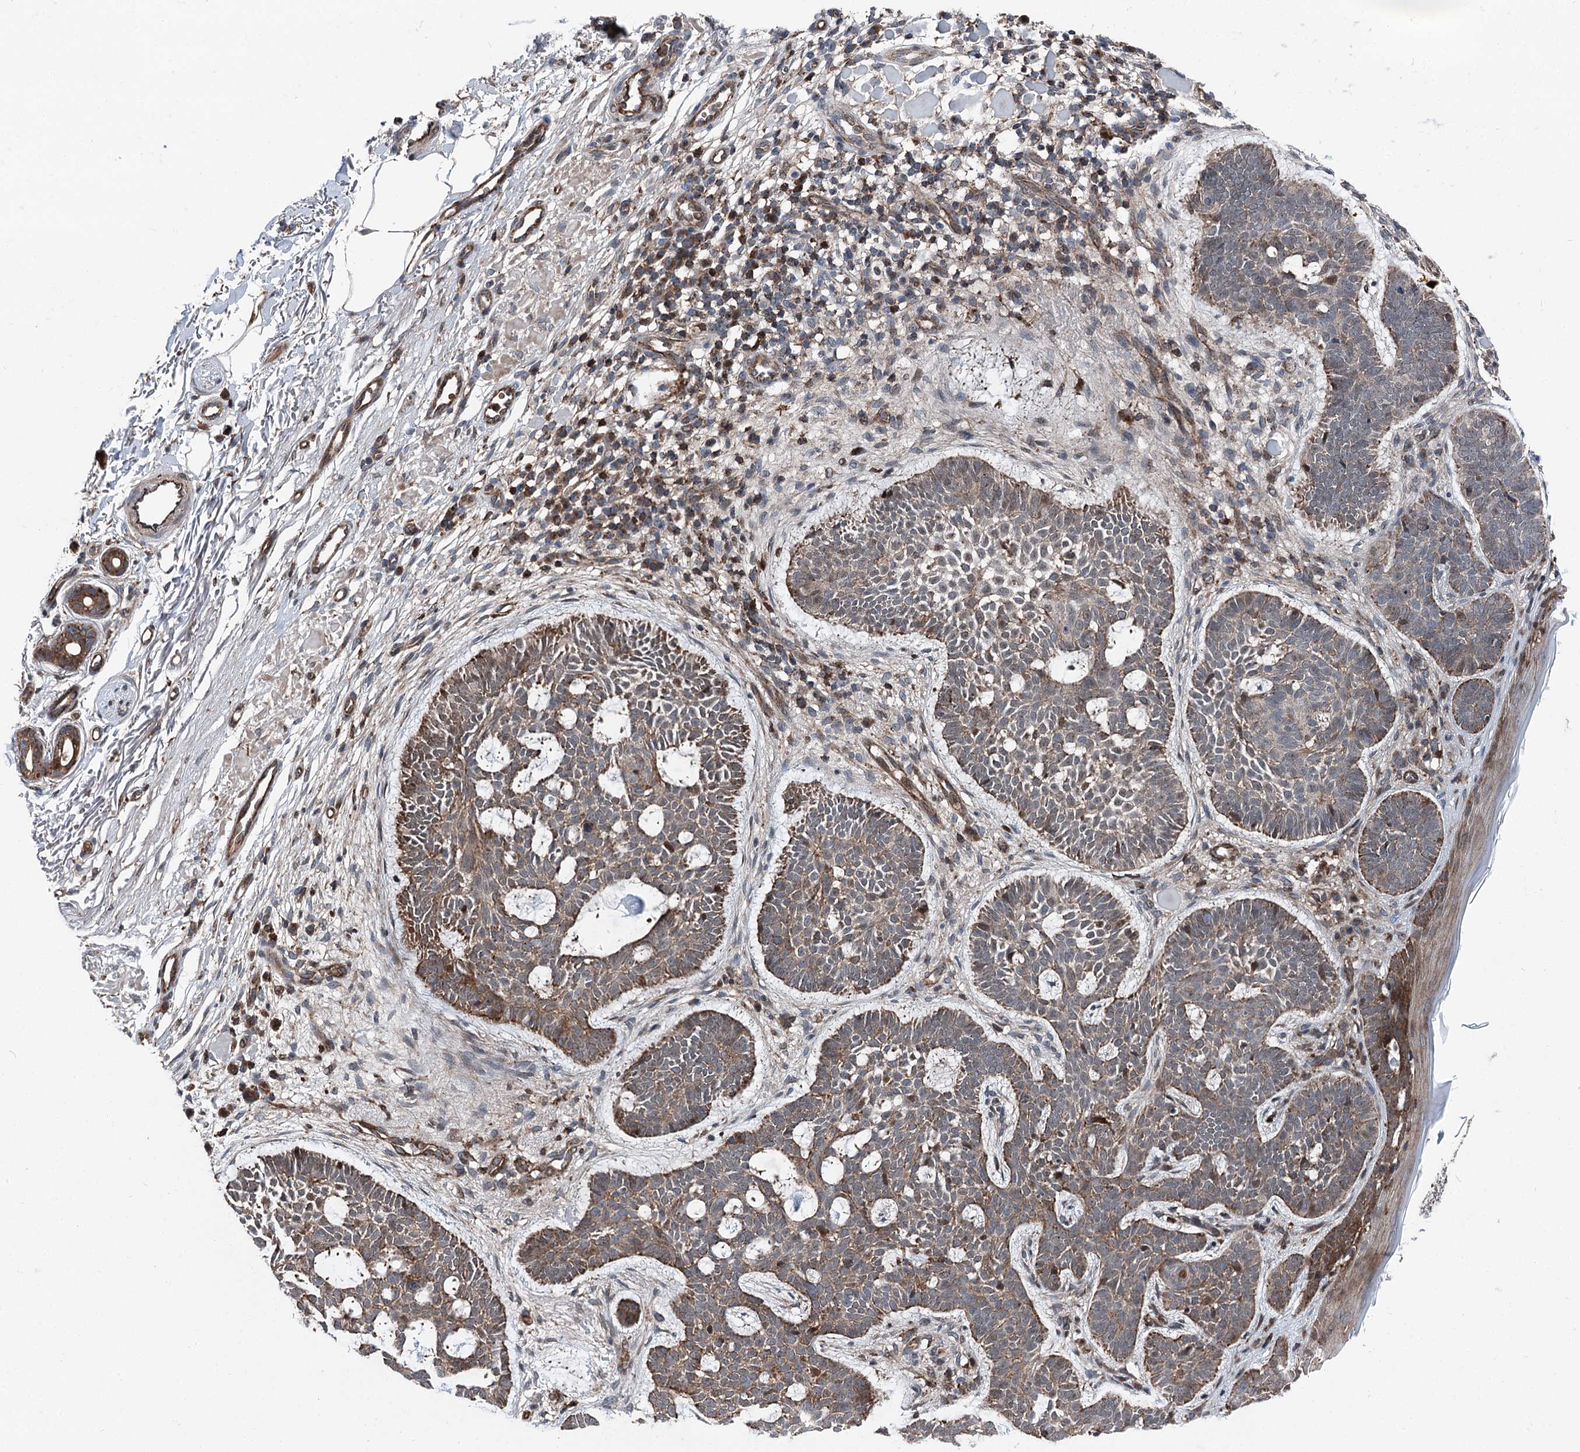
{"staining": {"intensity": "weak", "quantity": "25%-75%", "location": "cytoplasmic/membranous"}, "tissue": "skin cancer", "cell_type": "Tumor cells", "image_type": "cancer", "snomed": [{"axis": "morphology", "description": "Basal cell carcinoma"}, {"axis": "topography", "description": "Skin"}], "caption": "An immunohistochemistry micrograph of neoplastic tissue is shown. Protein staining in brown highlights weak cytoplasmic/membranous positivity in skin basal cell carcinoma within tumor cells.", "gene": "POLR1D", "patient": {"sex": "male", "age": 85}}